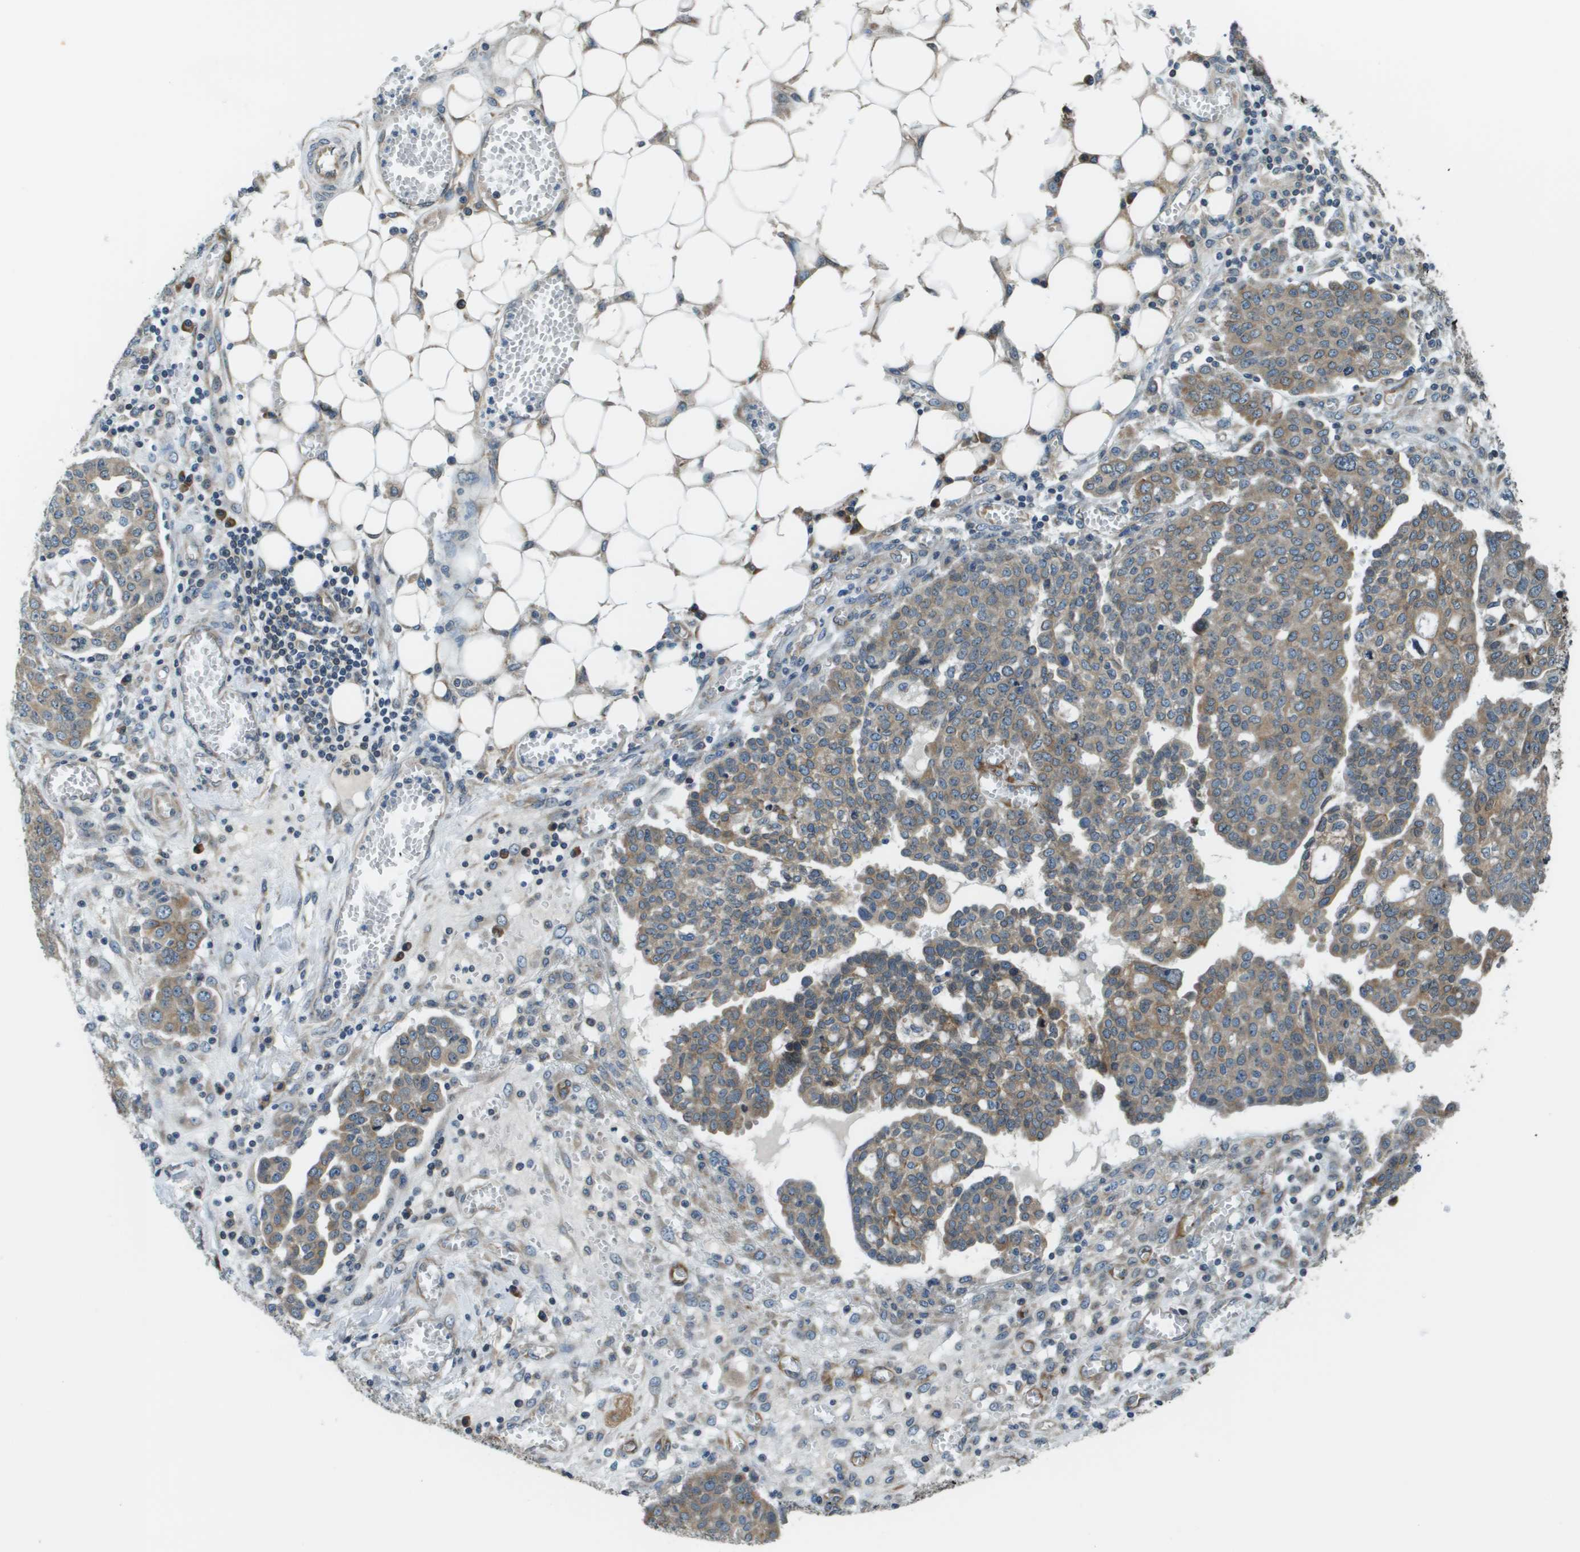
{"staining": {"intensity": "weak", "quantity": "25%-75%", "location": "cytoplasmic/membranous"}, "tissue": "ovarian cancer", "cell_type": "Tumor cells", "image_type": "cancer", "snomed": [{"axis": "morphology", "description": "Cystadenocarcinoma, serous, NOS"}, {"axis": "topography", "description": "Soft tissue"}, {"axis": "topography", "description": "Ovary"}], "caption": "Weak cytoplasmic/membranous staining for a protein is seen in approximately 25%-75% of tumor cells of ovarian cancer using IHC.", "gene": "SEC62", "patient": {"sex": "female", "age": 57}}